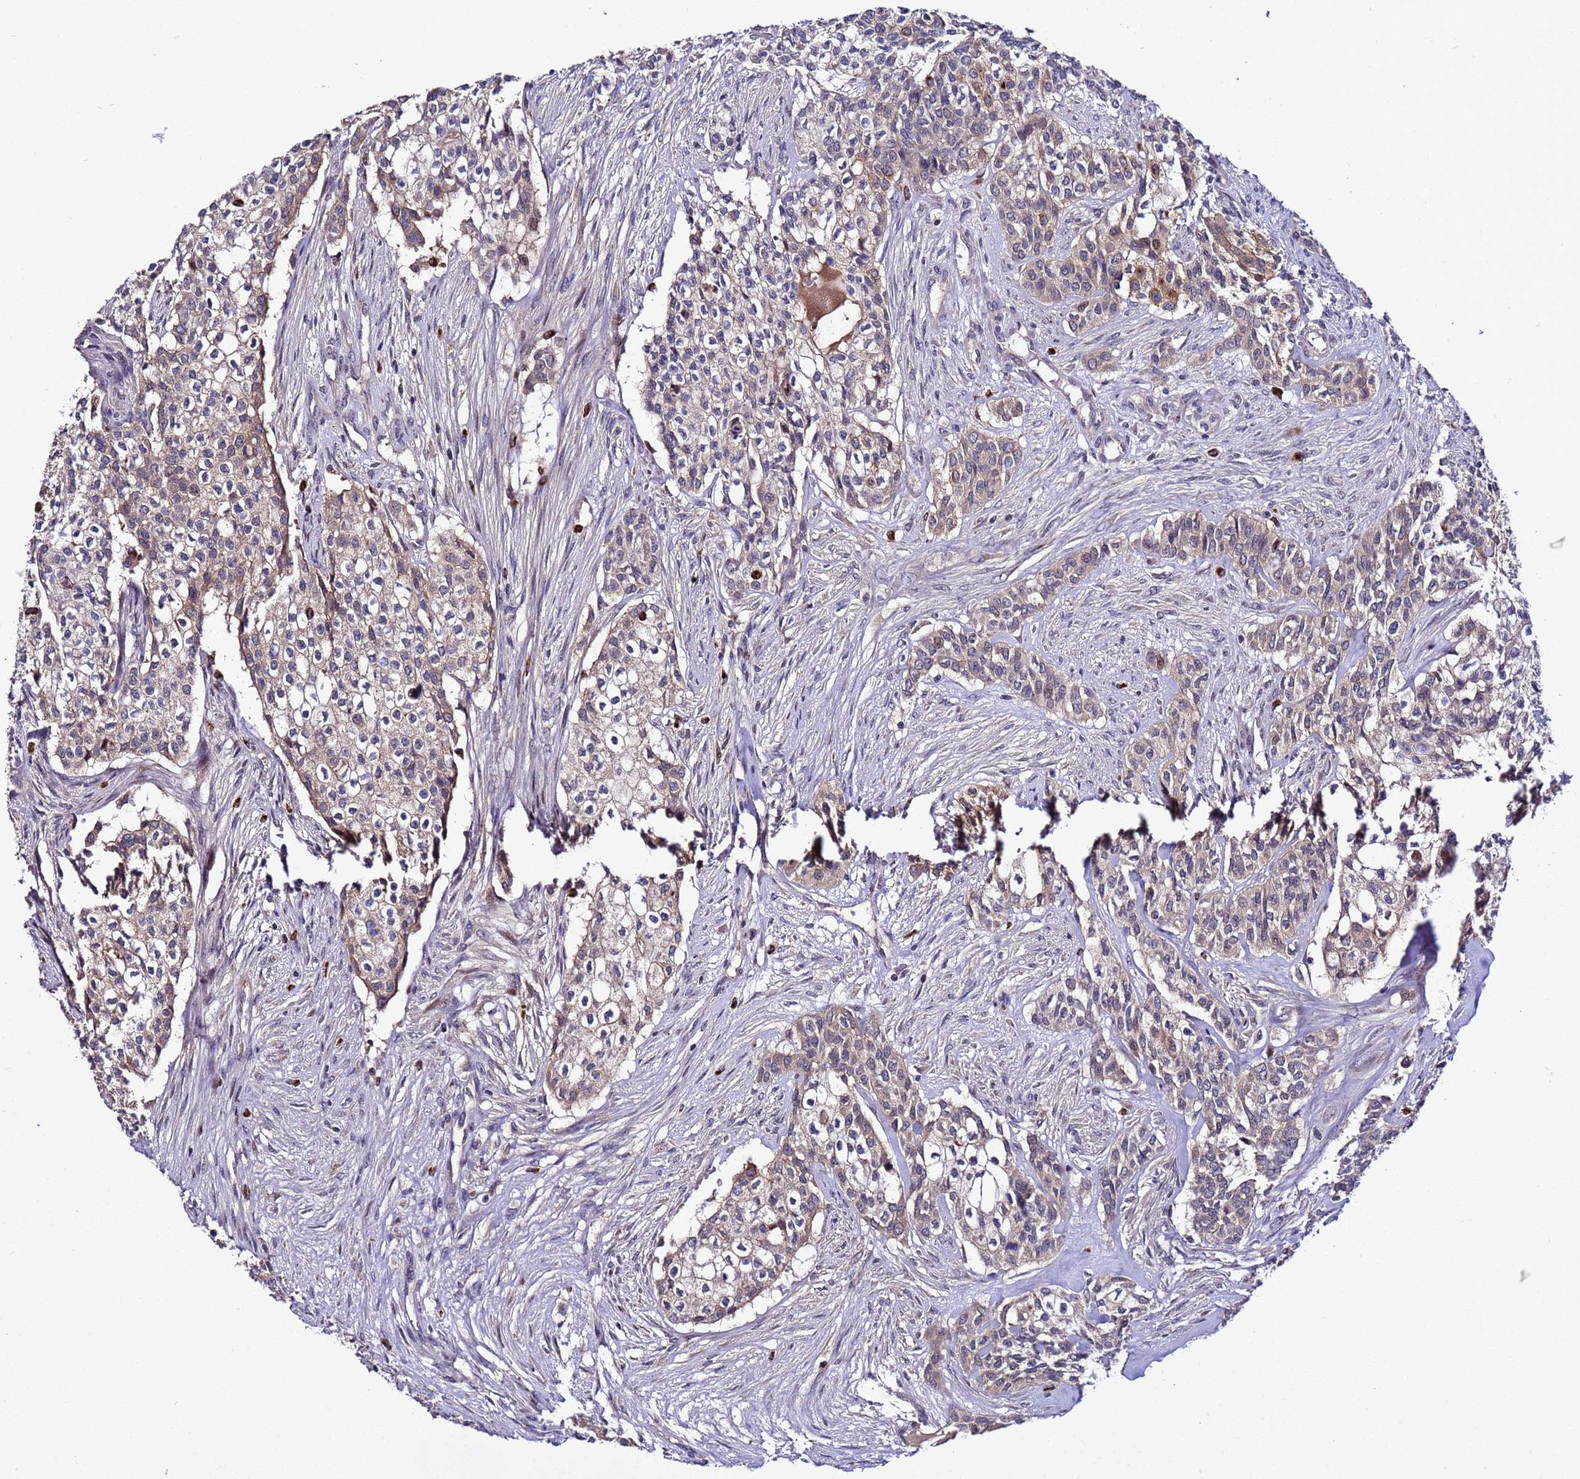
{"staining": {"intensity": "weak", "quantity": "25%-75%", "location": "cytoplasmic/membranous"}, "tissue": "head and neck cancer", "cell_type": "Tumor cells", "image_type": "cancer", "snomed": [{"axis": "morphology", "description": "Adenocarcinoma, NOS"}, {"axis": "topography", "description": "Head-Neck"}], "caption": "Weak cytoplasmic/membranous expression for a protein is seen in approximately 25%-75% of tumor cells of head and neck cancer using IHC.", "gene": "PLXDC2", "patient": {"sex": "male", "age": 81}}